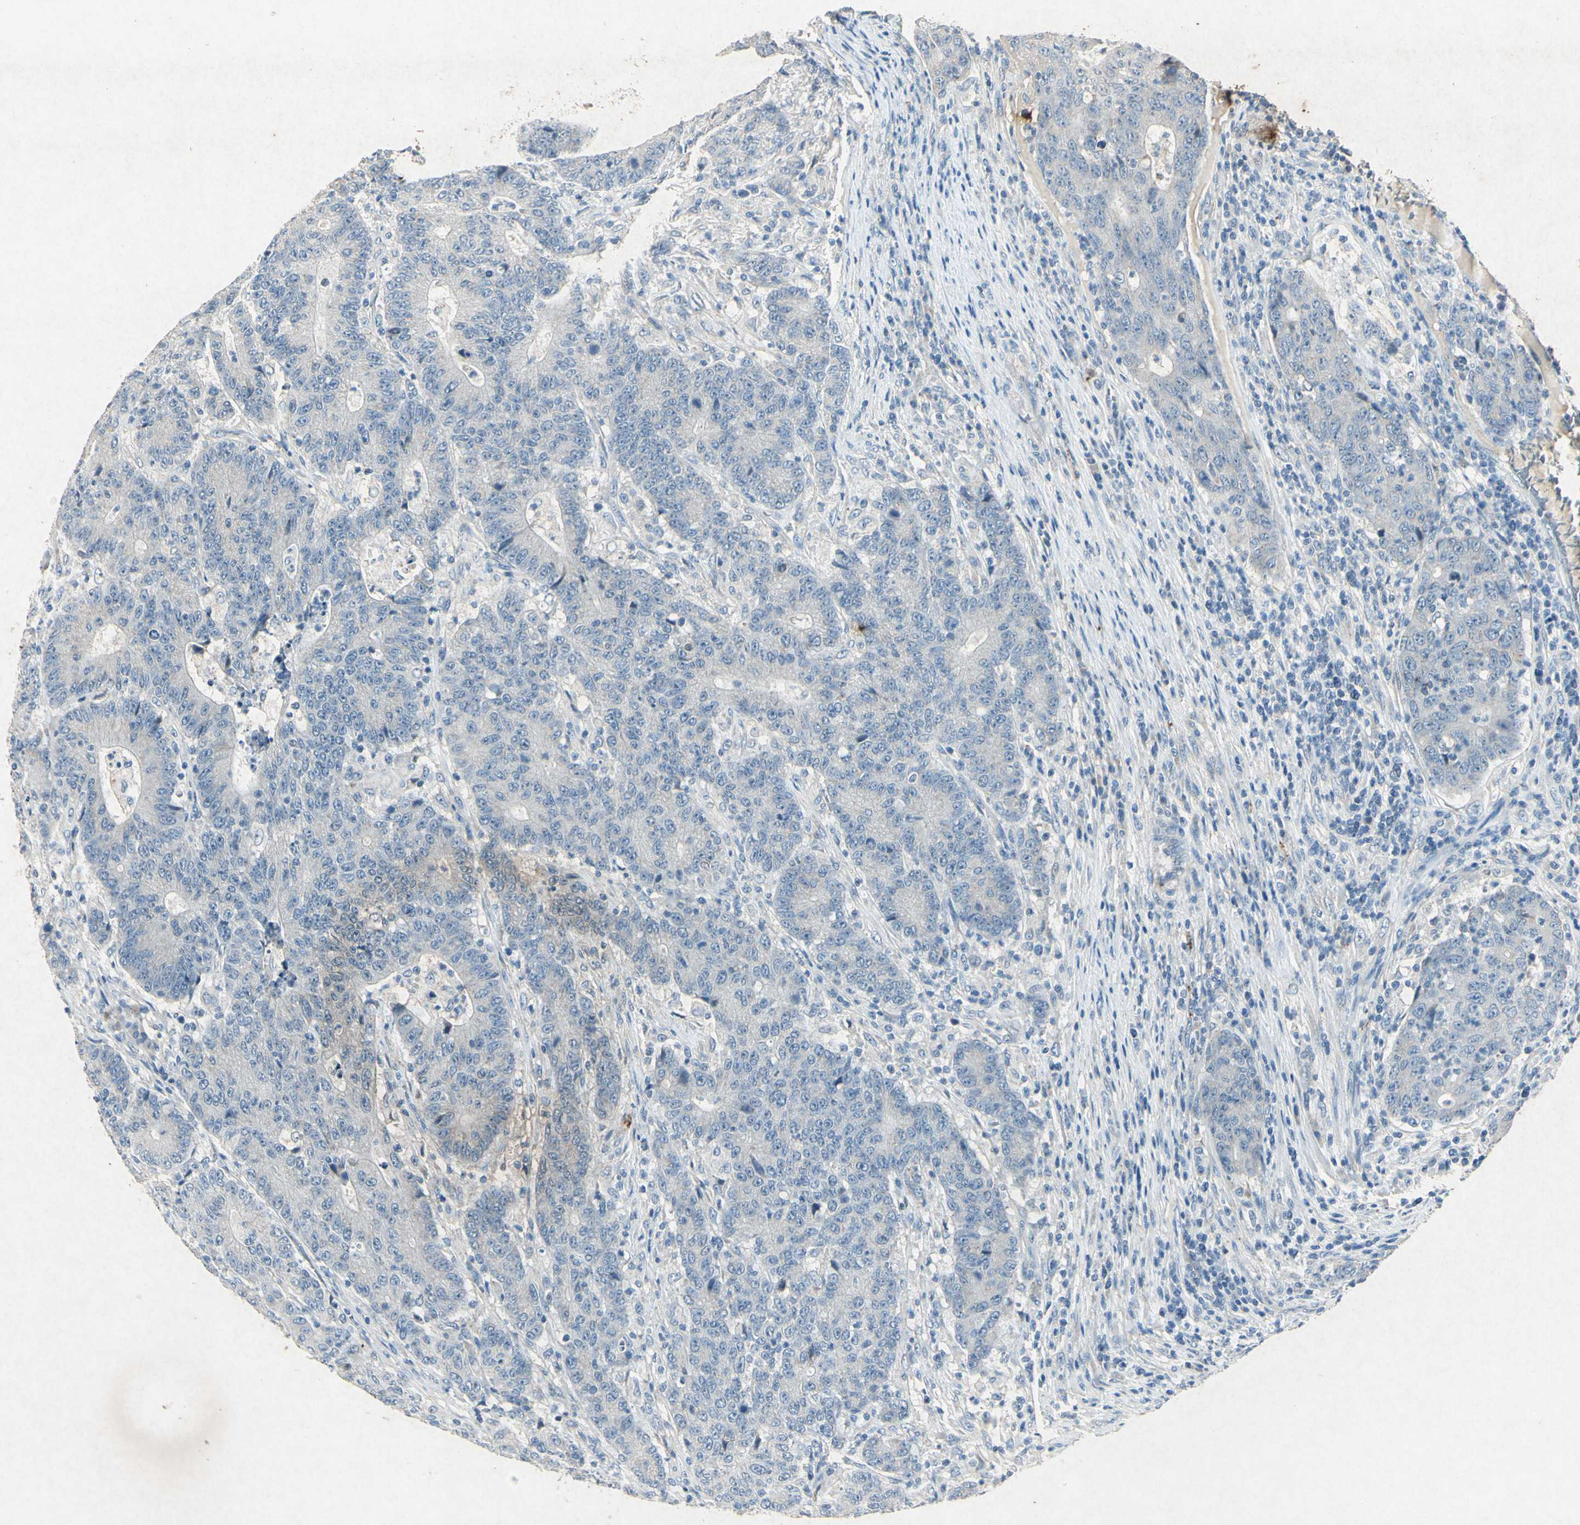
{"staining": {"intensity": "negative", "quantity": "none", "location": "none"}, "tissue": "colorectal cancer", "cell_type": "Tumor cells", "image_type": "cancer", "snomed": [{"axis": "morphology", "description": "Normal tissue, NOS"}, {"axis": "morphology", "description": "Adenocarcinoma, NOS"}, {"axis": "topography", "description": "Colon"}], "caption": "Colorectal cancer (adenocarcinoma) was stained to show a protein in brown. There is no significant positivity in tumor cells. The staining is performed using DAB brown chromogen with nuclei counter-stained in using hematoxylin.", "gene": "SNAP91", "patient": {"sex": "female", "age": 75}}